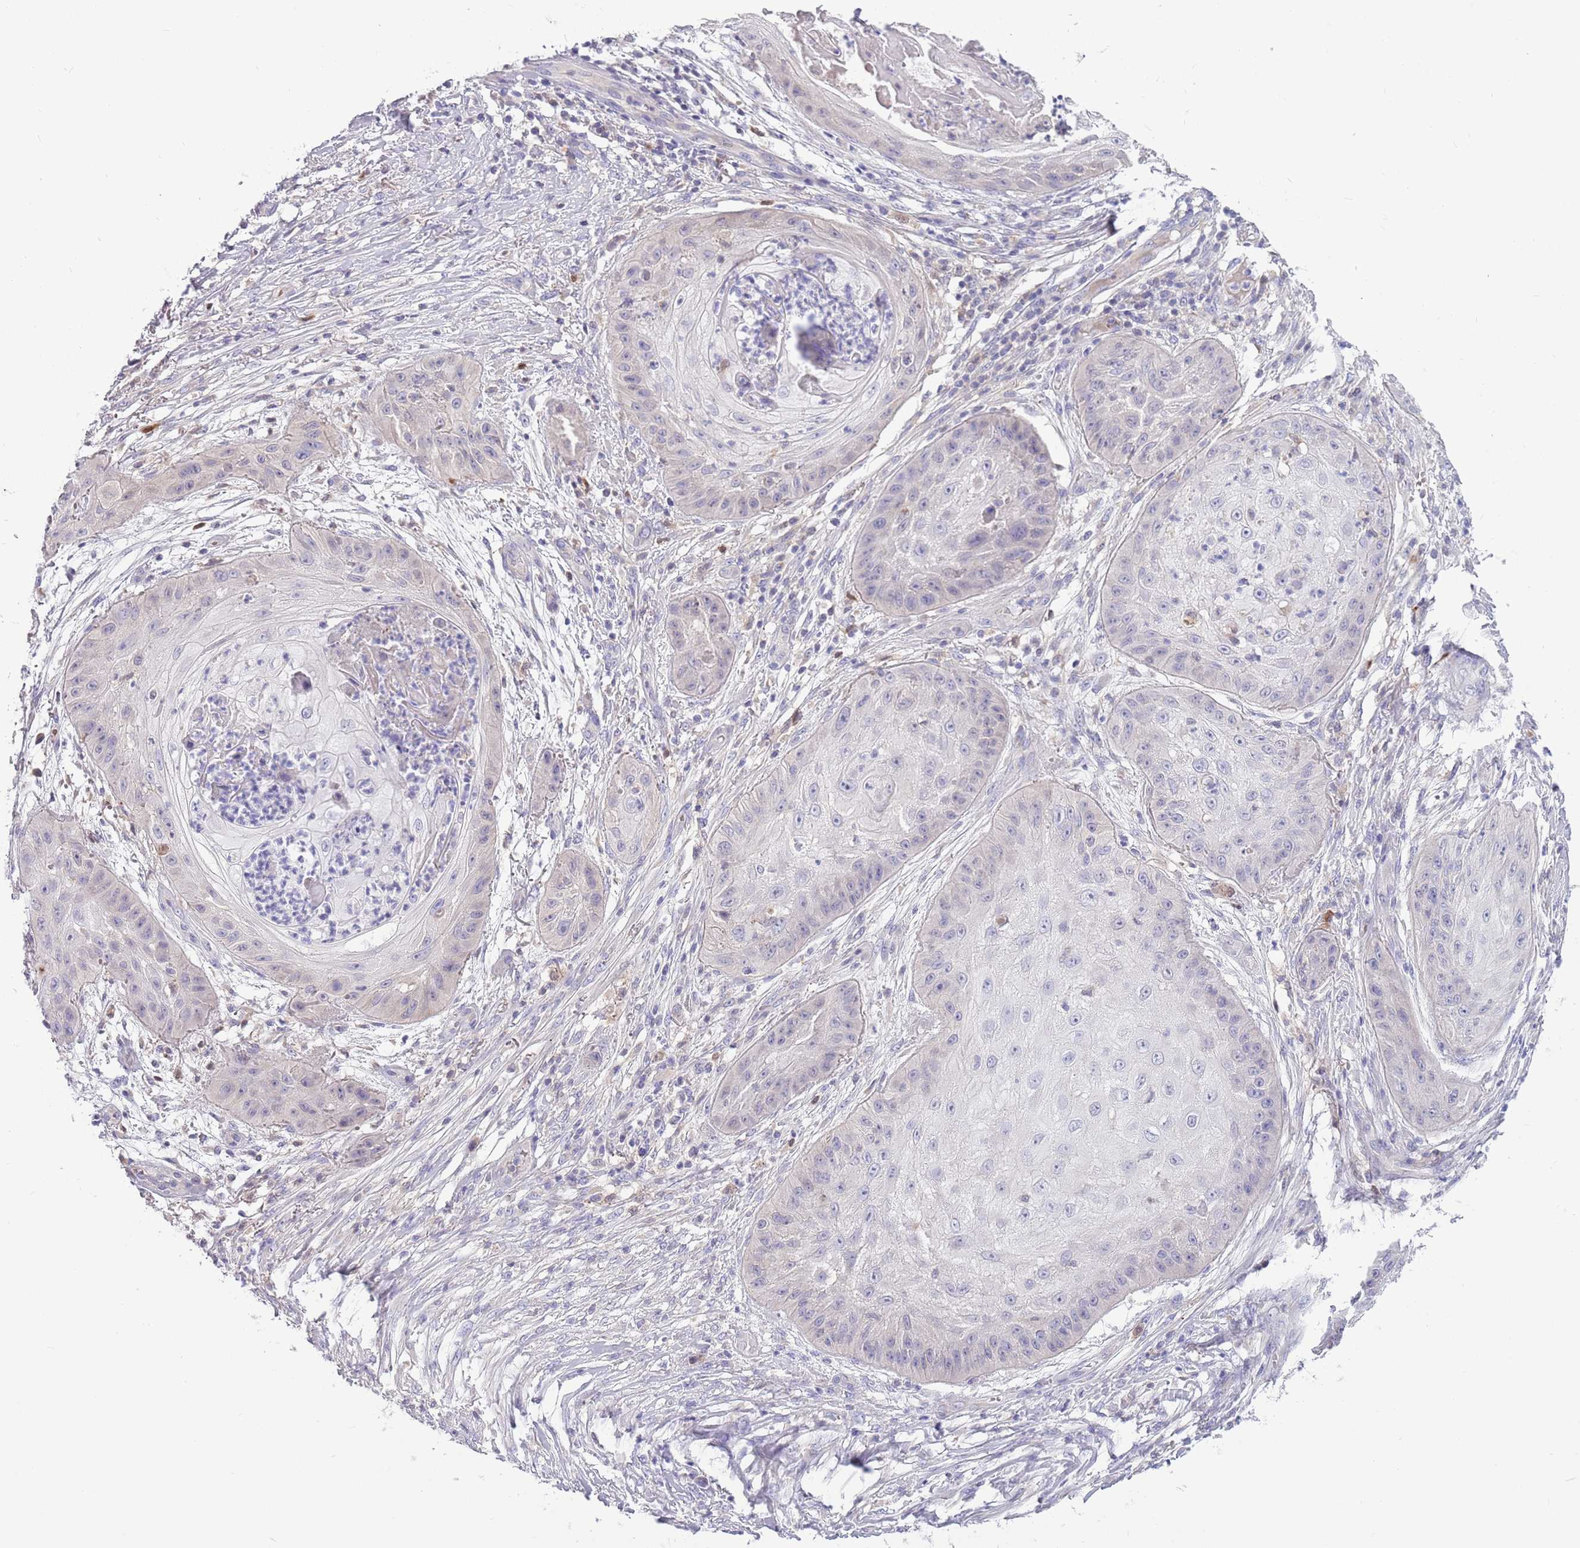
{"staining": {"intensity": "negative", "quantity": "none", "location": "none"}, "tissue": "skin cancer", "cell_type": "Tumor cells", "image_type": "cancer", "snomed": [{"axis": "morphology", "description": "Squamous cell carcinoma, NOS"}, {"axis": "topography", "description": "Skin"}], "caption": "Immunohistochemical staining of skin cancer (squamous cell carcinoma) demonstrates no significant staining in tumor cells.", "gene": "DDHD1", "patient": {"sex": "male", "age": 70}}